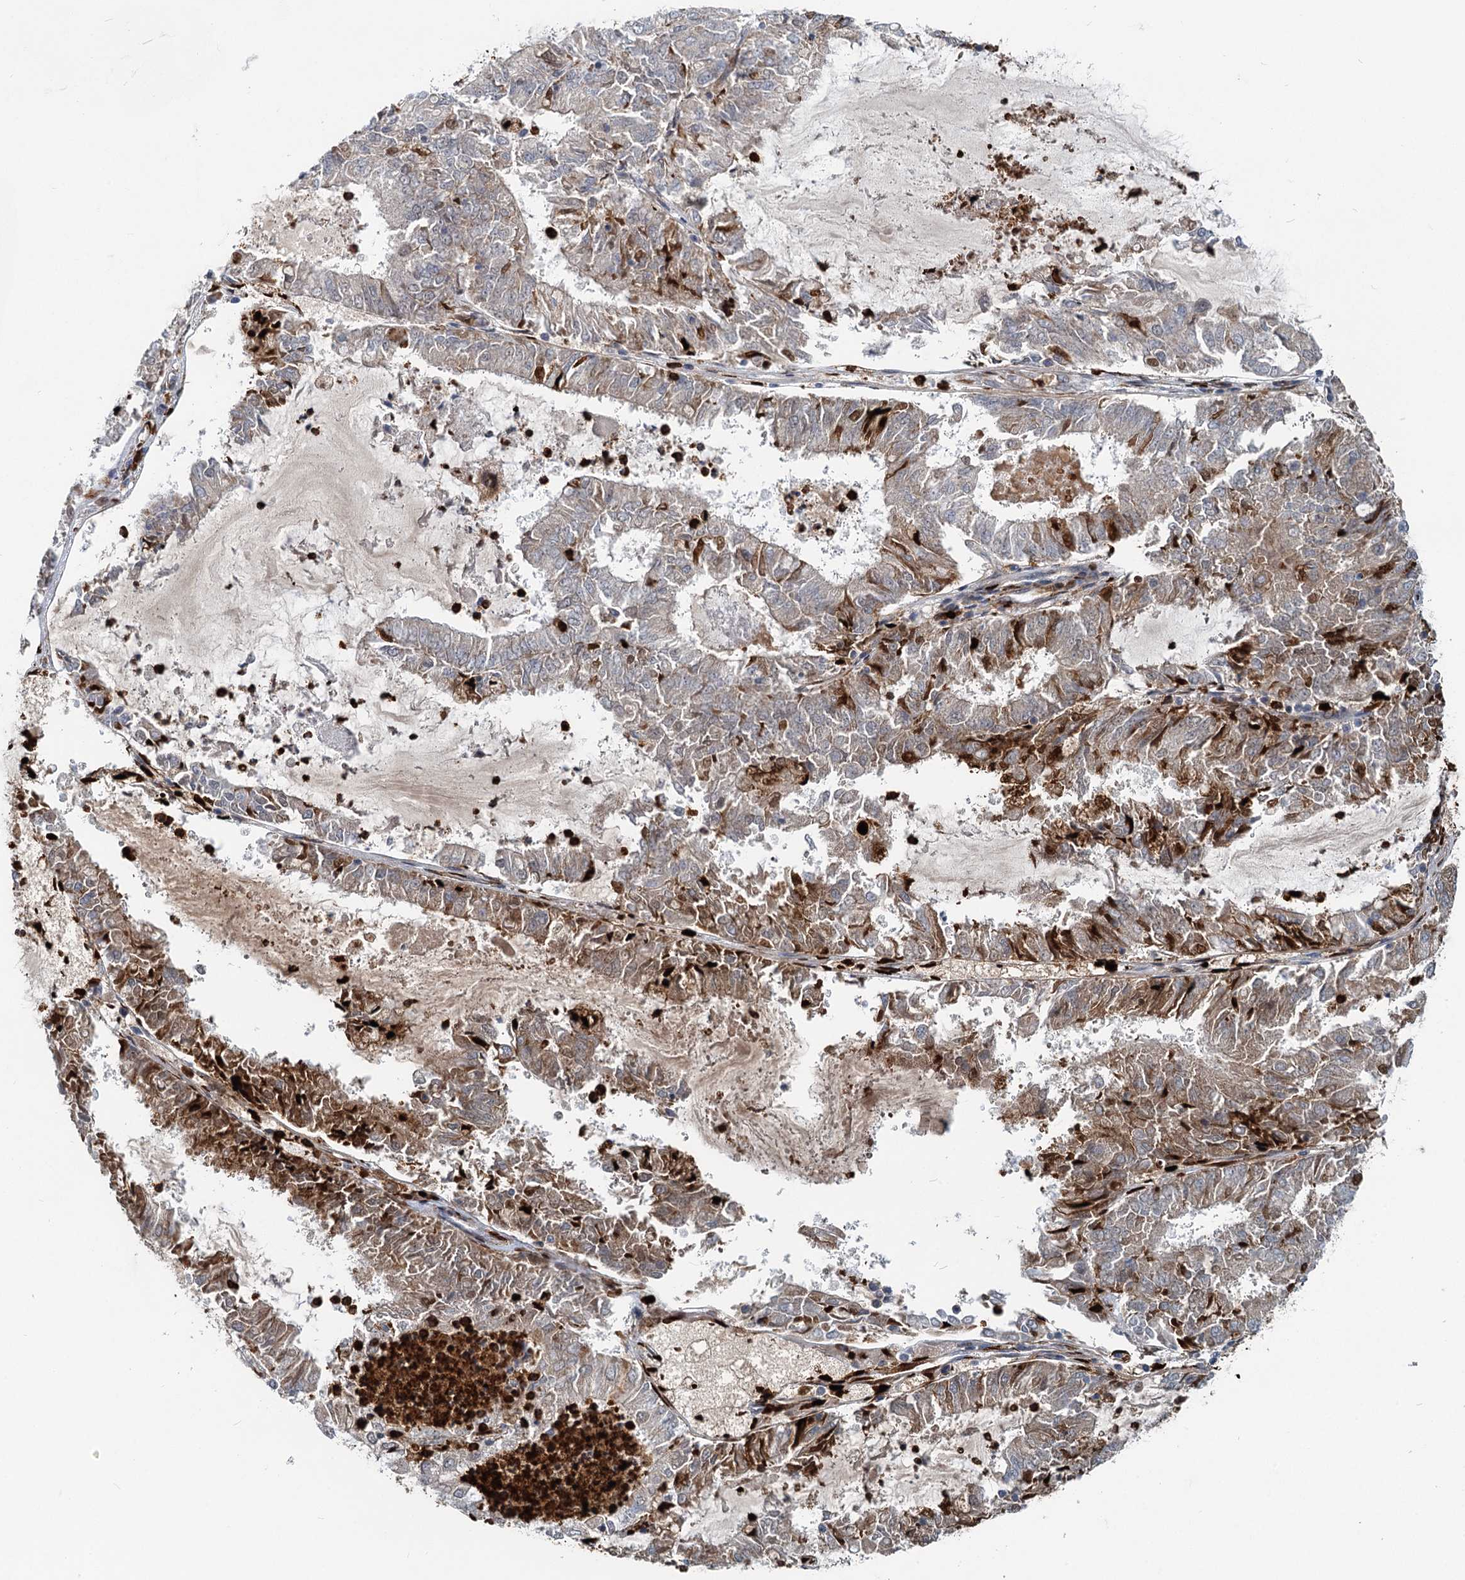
{"staining": {"intensity": "moderate", "quantity": "25%-75%", "location": "cytoplasmic/membranous"}, "tissue": "endometrial cancer", "cell_type": "Tumor cells", "image_type": "cancer", "snomed": [{"axis": "morphology", "description": "Adenocarcinoma, NOS"}, {"axis": "topography", "description": "Endometrium"}], "caption": "Protein staining by IHC shows moderate cytoplasmic/membranous positivity in approximately 25%-75% of tumor cells in endometrial cancer.", "gene": "ADCY2", "patient": {"sex": "female", "age": 57}}